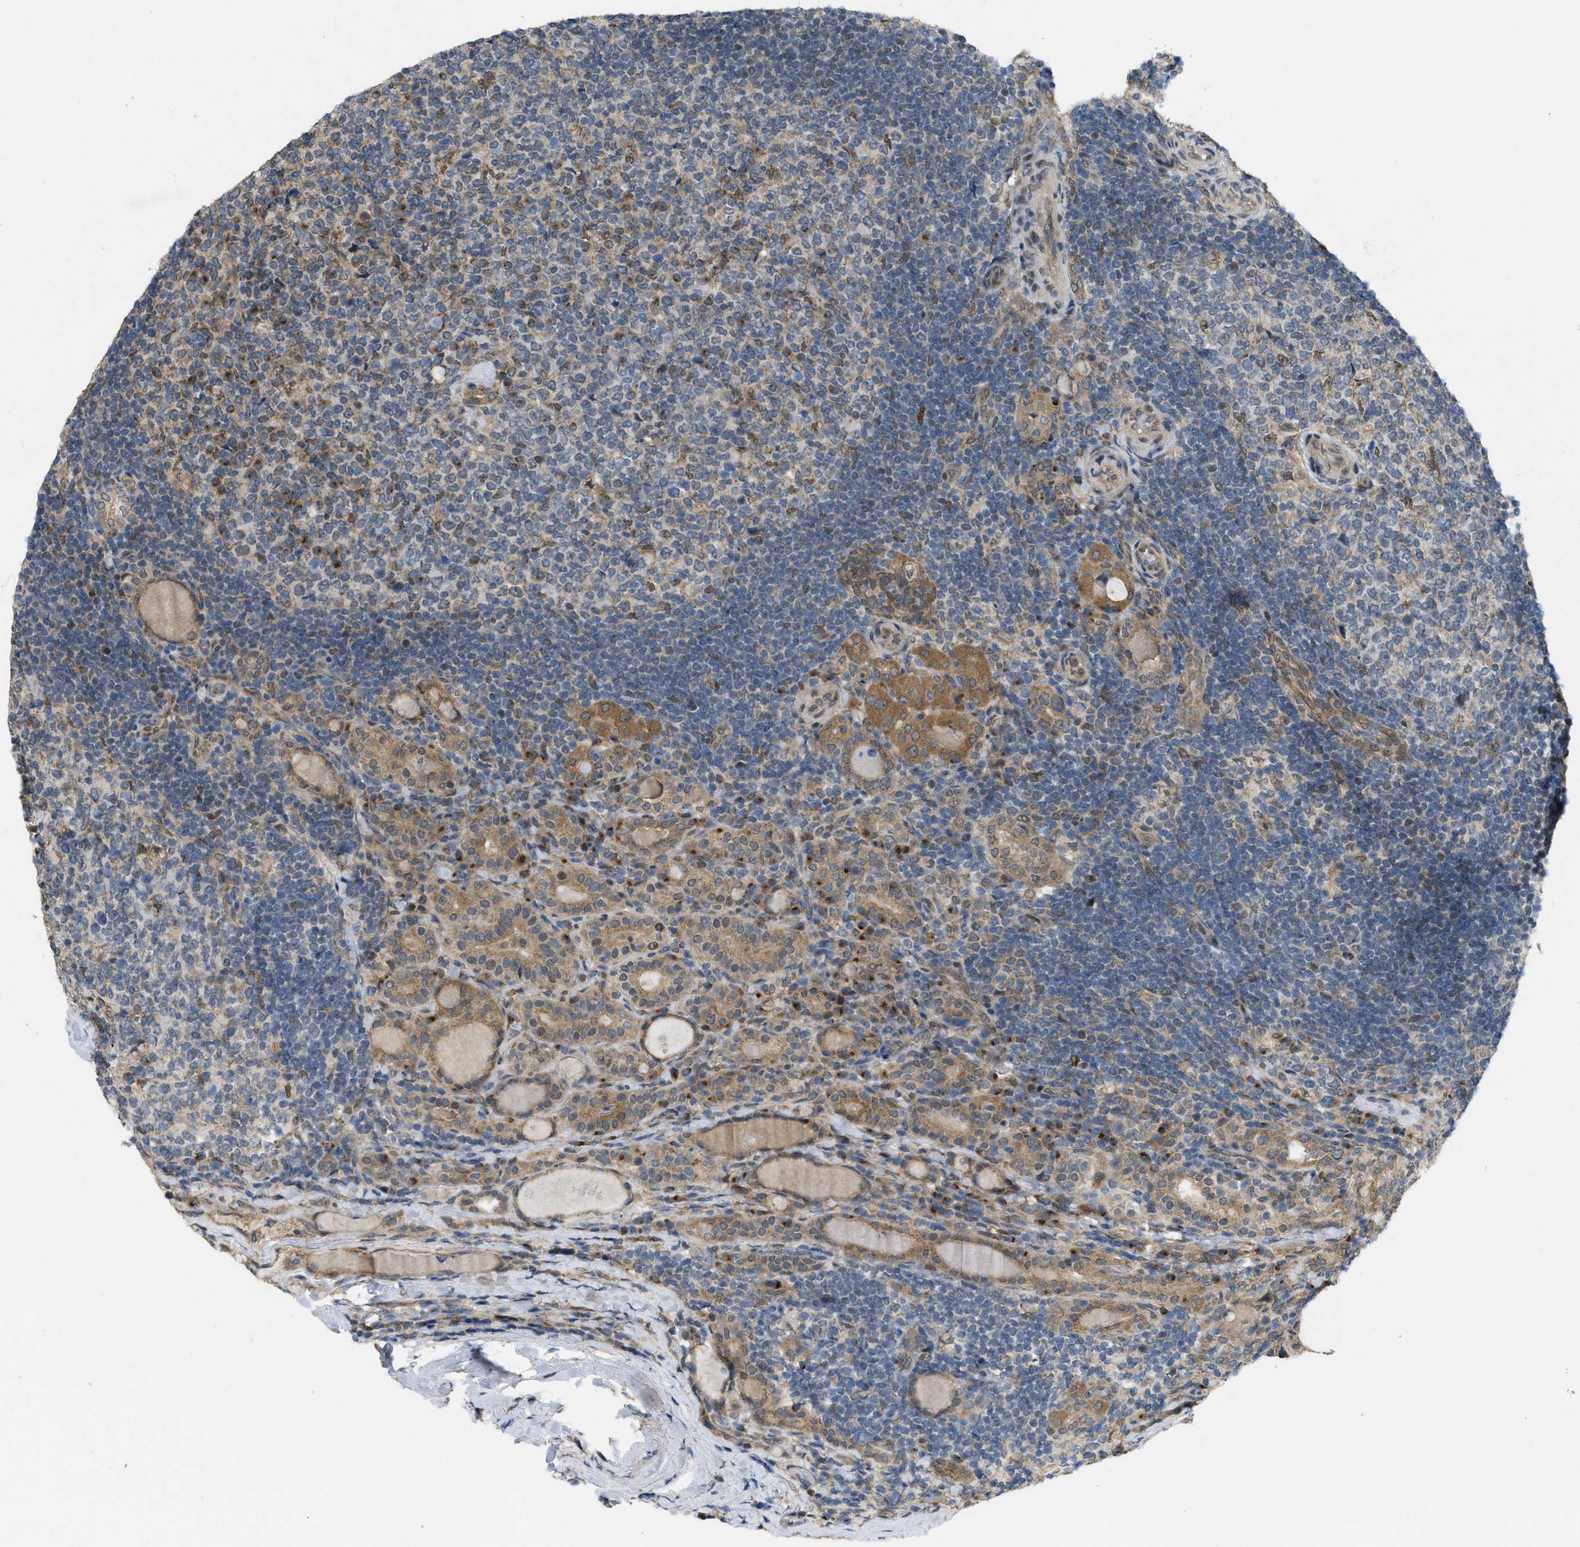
{"staining": {"intensity": "moderate", "quantity": ">75%", "location": "cytoplasmic/membranous"}, "tissue": "thyroid cancer", "cell_type": "Tumor cells", "image_type": "cancer", "snomed": [{"axis": "morphology", "description": "Papillary adenocarcinoma, NOS"}, {"axis": "topography", "description": "Thyroid gland"}], "caption": "This is an image of immunohistochemistry (IHC) staining of thyroid cancer (papillary adenocarcinoma), which shows moderate staining in the cytoplasmic/membranous of tumor cells.", "gene": "IFNLR1", "patient": {"sex": "female", "age": 42}}